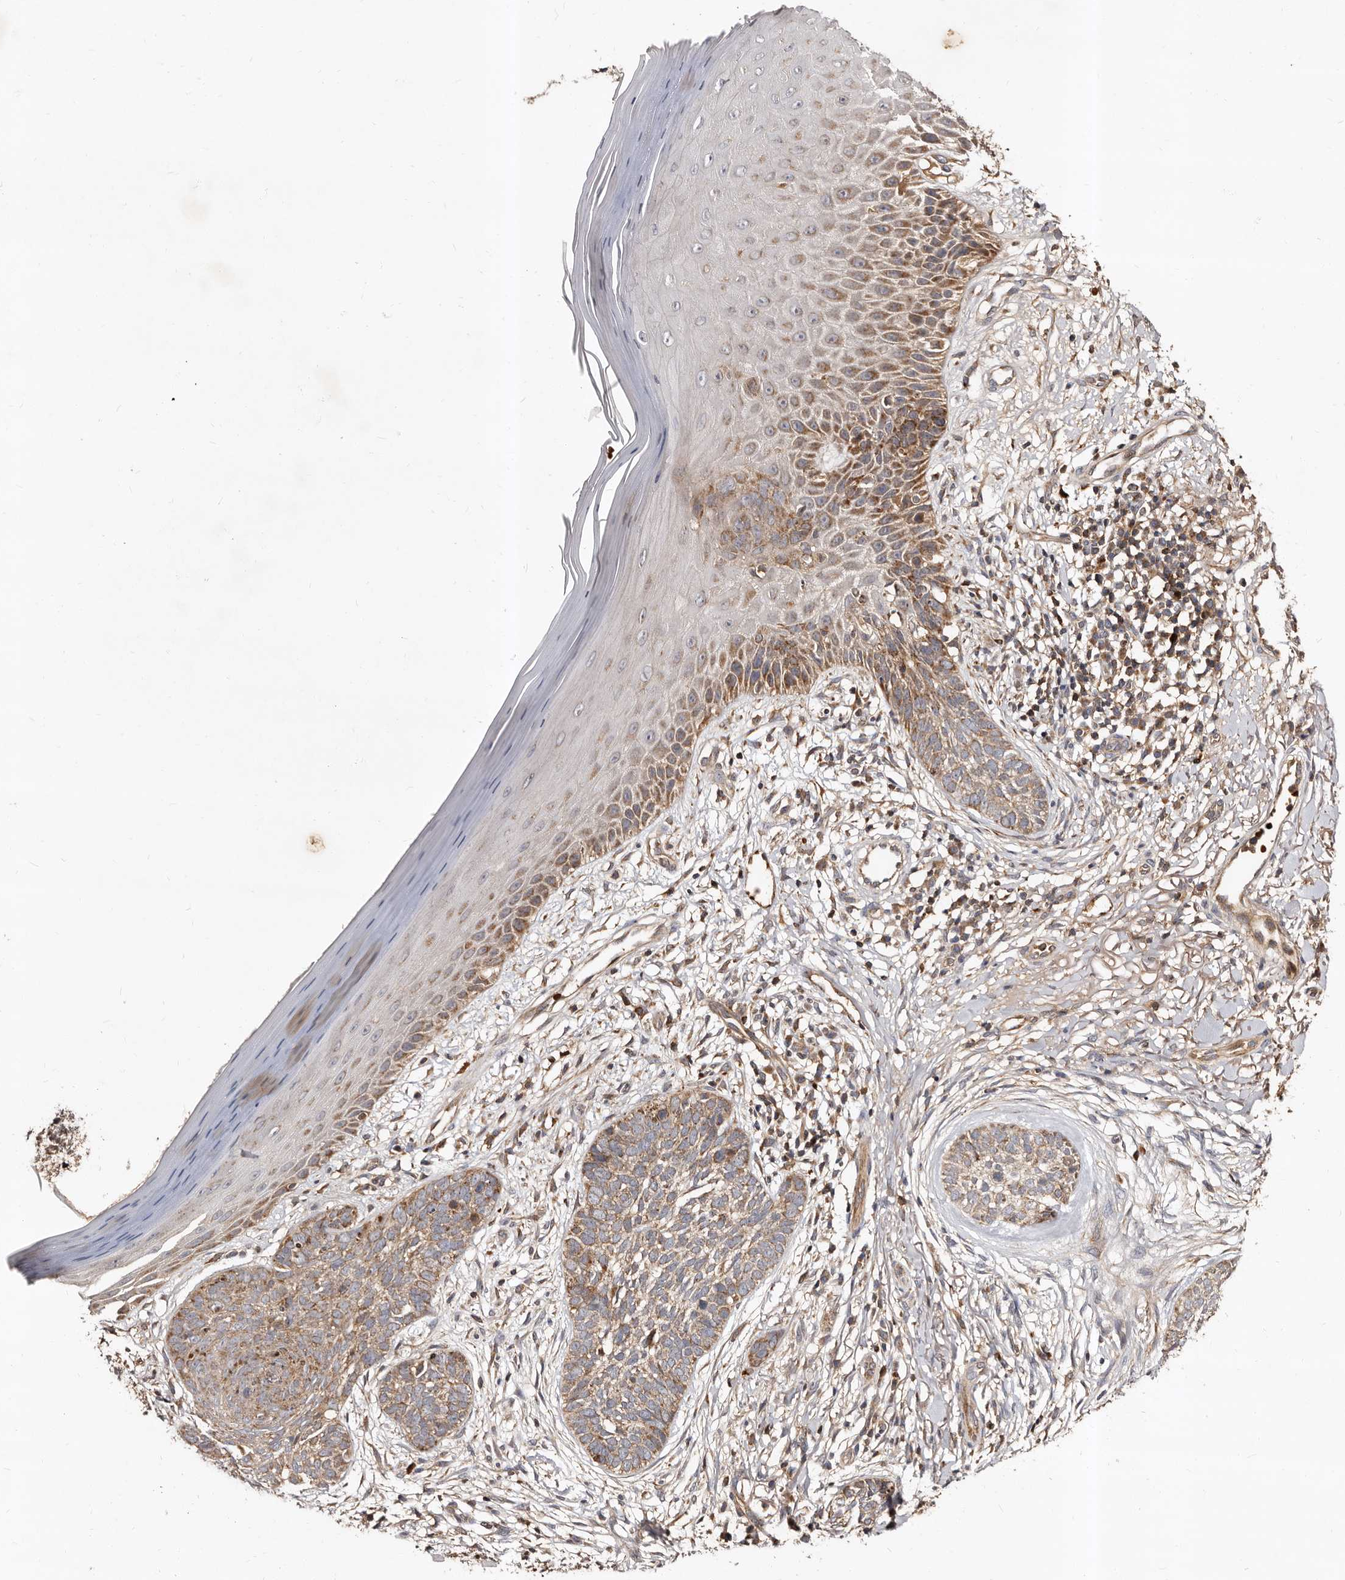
{"staining": {"intensity": "moderate", "quantity": ">75%", "location": "cytoplasmic/membranous"}, "tissue": "skin cancer", "cell_type": "Tumor cells", "image_type": "cancer", "snomed": [{"axis": "morphology", "description": "Normal tissue, NOS"}, {"axis": "morphology", "description": "Basal cell carcinoma"}, {"axis": "topography", "description": "Skin"}], "caption": "A brown stain shows moderate cytoplasmic/membranous staining of a protein in human skin cancer tumor cells. (Stains: DAB (3,3'-diaminobenzidine) in brown, nuclei in blue, Microscopy: brightfield microscopy at high magnification).", "gene": "BAX", "patient": {"sex": "male", "age": 67}}